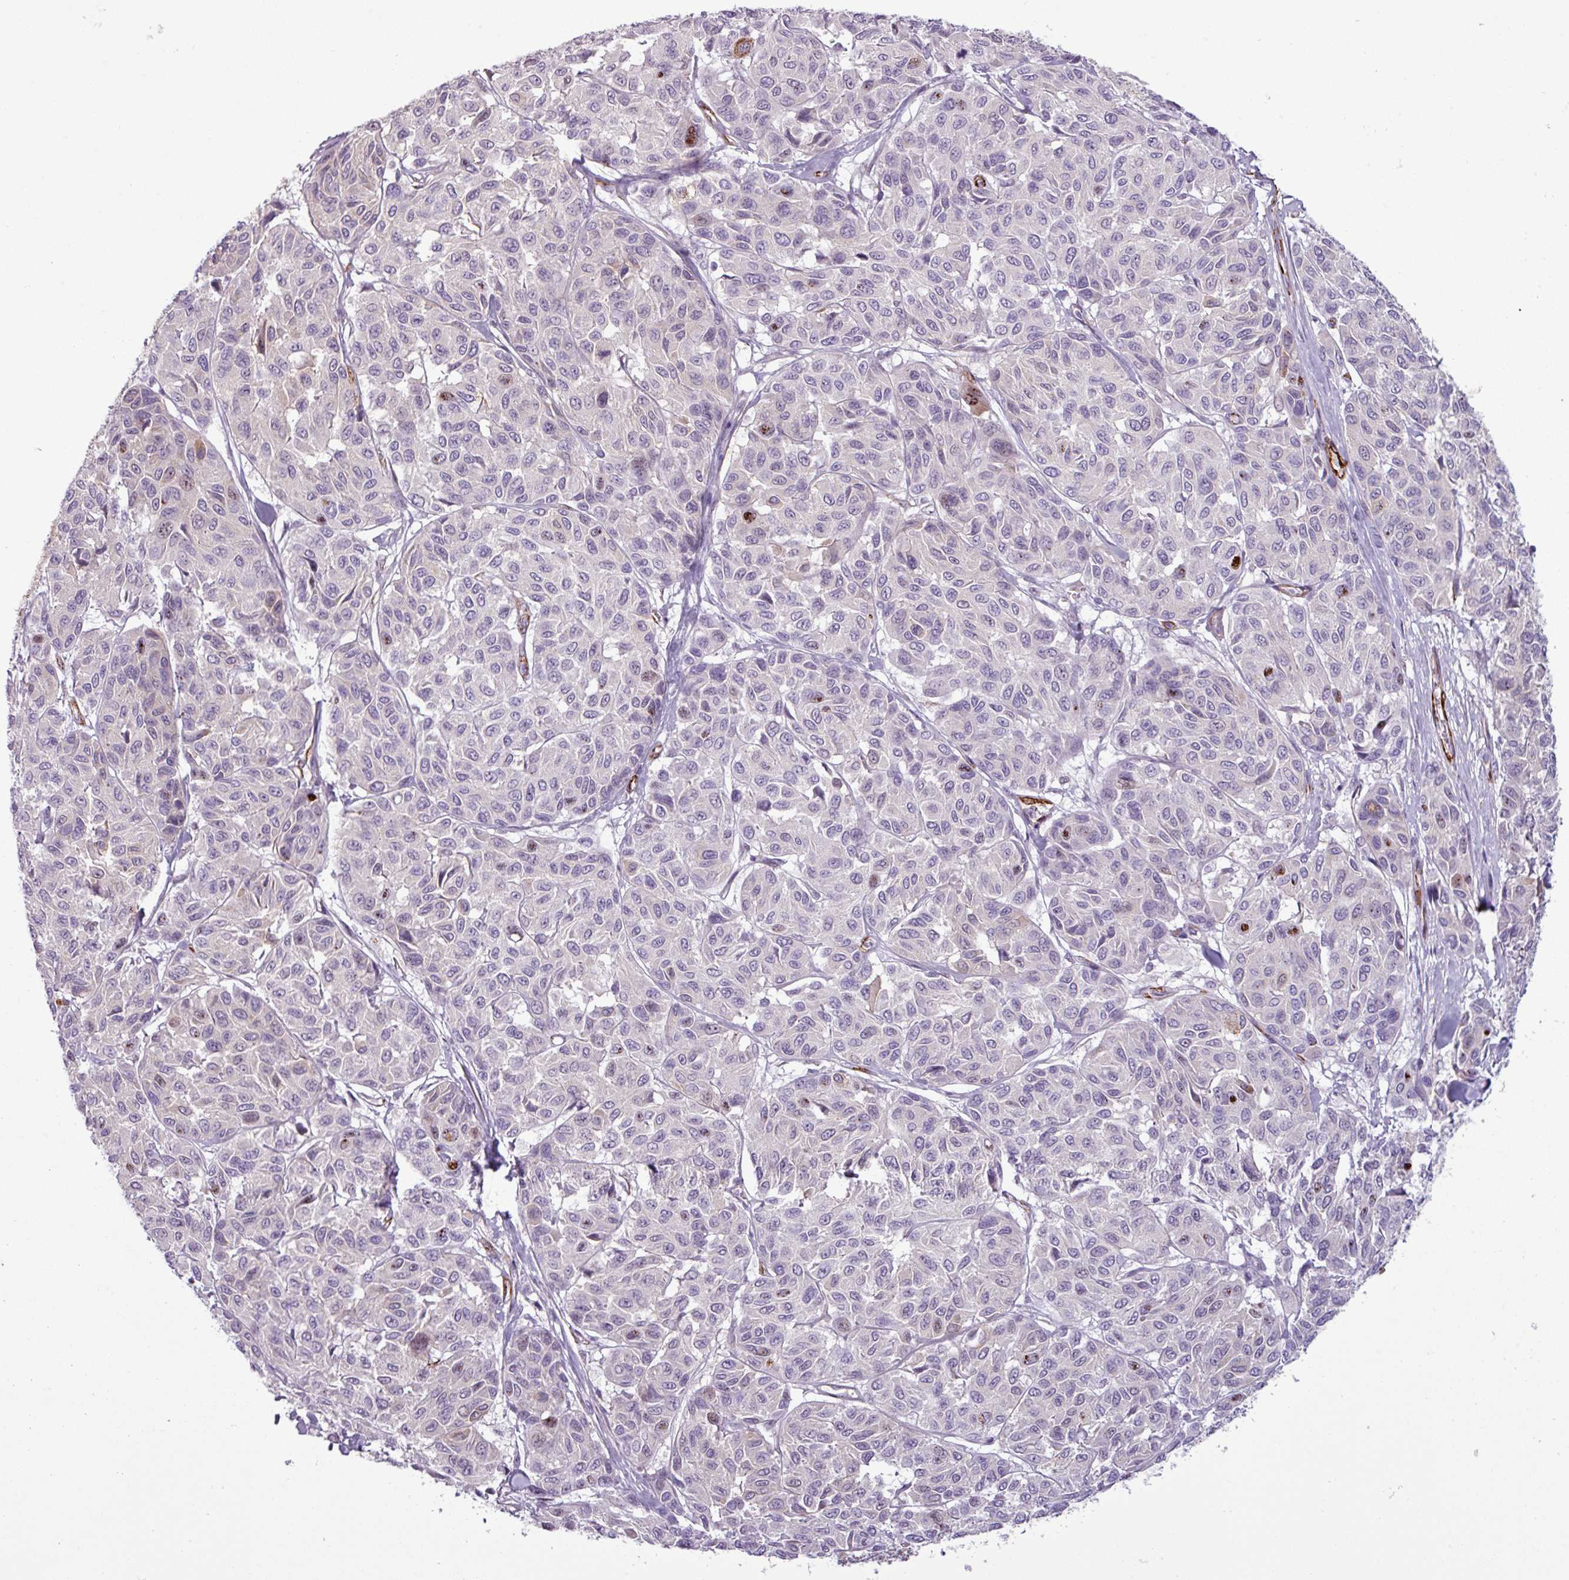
{"staining": {"intensity": "negative", "quantity": "none", "location": "none"}, "tissue": "melanoma", "cell_type": "Tumor cells", "image_type": "cancer", "snomed": [{"axis": "morphology", "description": "Malignant melanoma, NOS"}, {"axis": "topography", "description": "Skin"}], "caption": "This is an immunohistochemistry (IHC) micrograph of melanoma. There is no staining in tumor cells.", "gene": "ATP10A", "patient": {"sex": "female", "age": 66}}